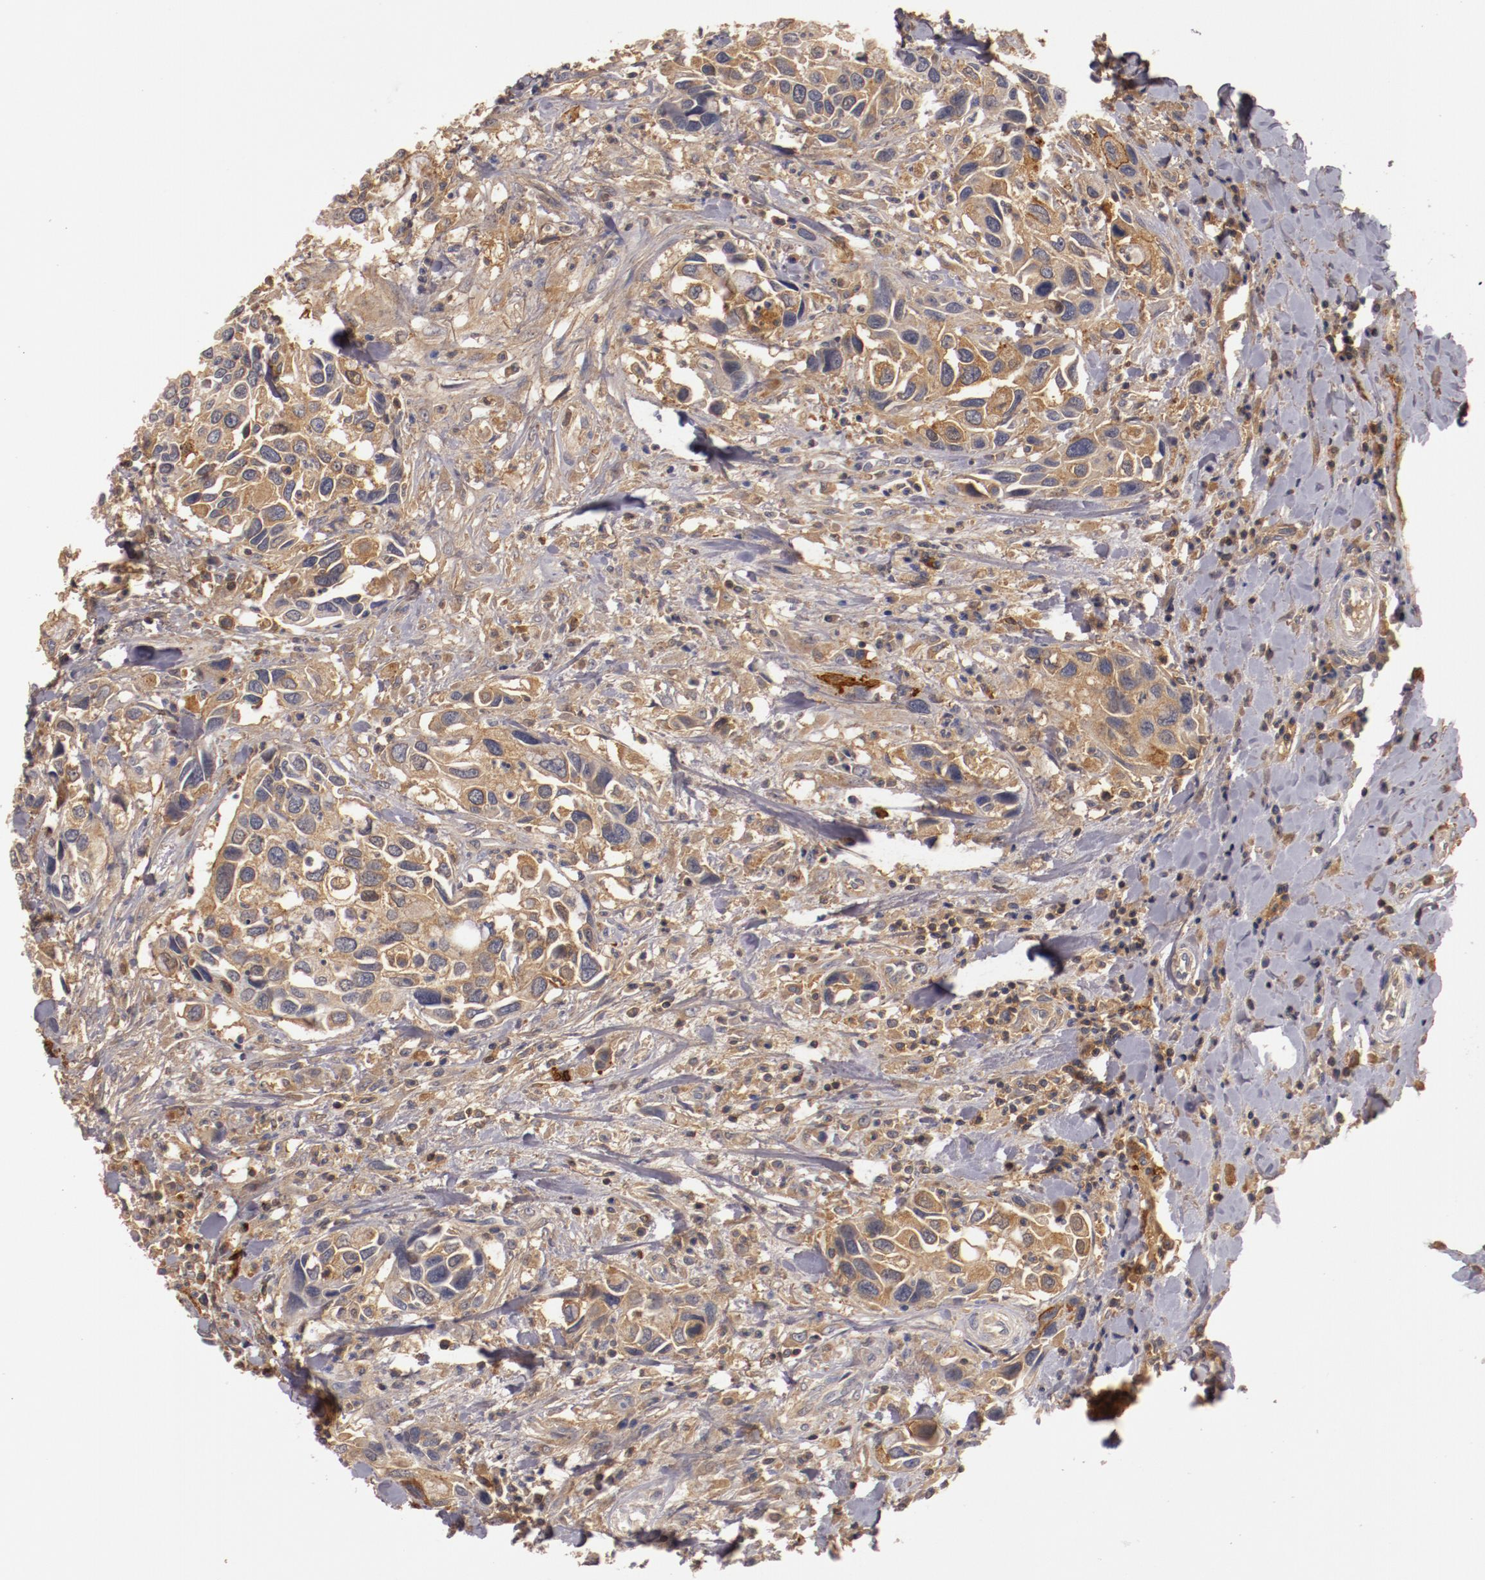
{"staining": {"intensity": "moderate", "quantity": "25%-75%", "location": "cytoplasmic/membranous"}, "tissue": "urothelial cancer", "cell_type": "Tumor cells", "image_type": "cancer", "snomed": [{"axis": "morphology", "description": "Urothelial carcinoma, High grade"}, {"axis": "topography", "description": "Urinary bladder"}], "caption": "Protein expression analysis of human high-grade urothelial carcinoma reveals moderate cytoplasmic/membranous positivity in about 25%-75% of tumor cells.", "gene": "MBL2", "patient": {"sex": "male", "age": 66}}